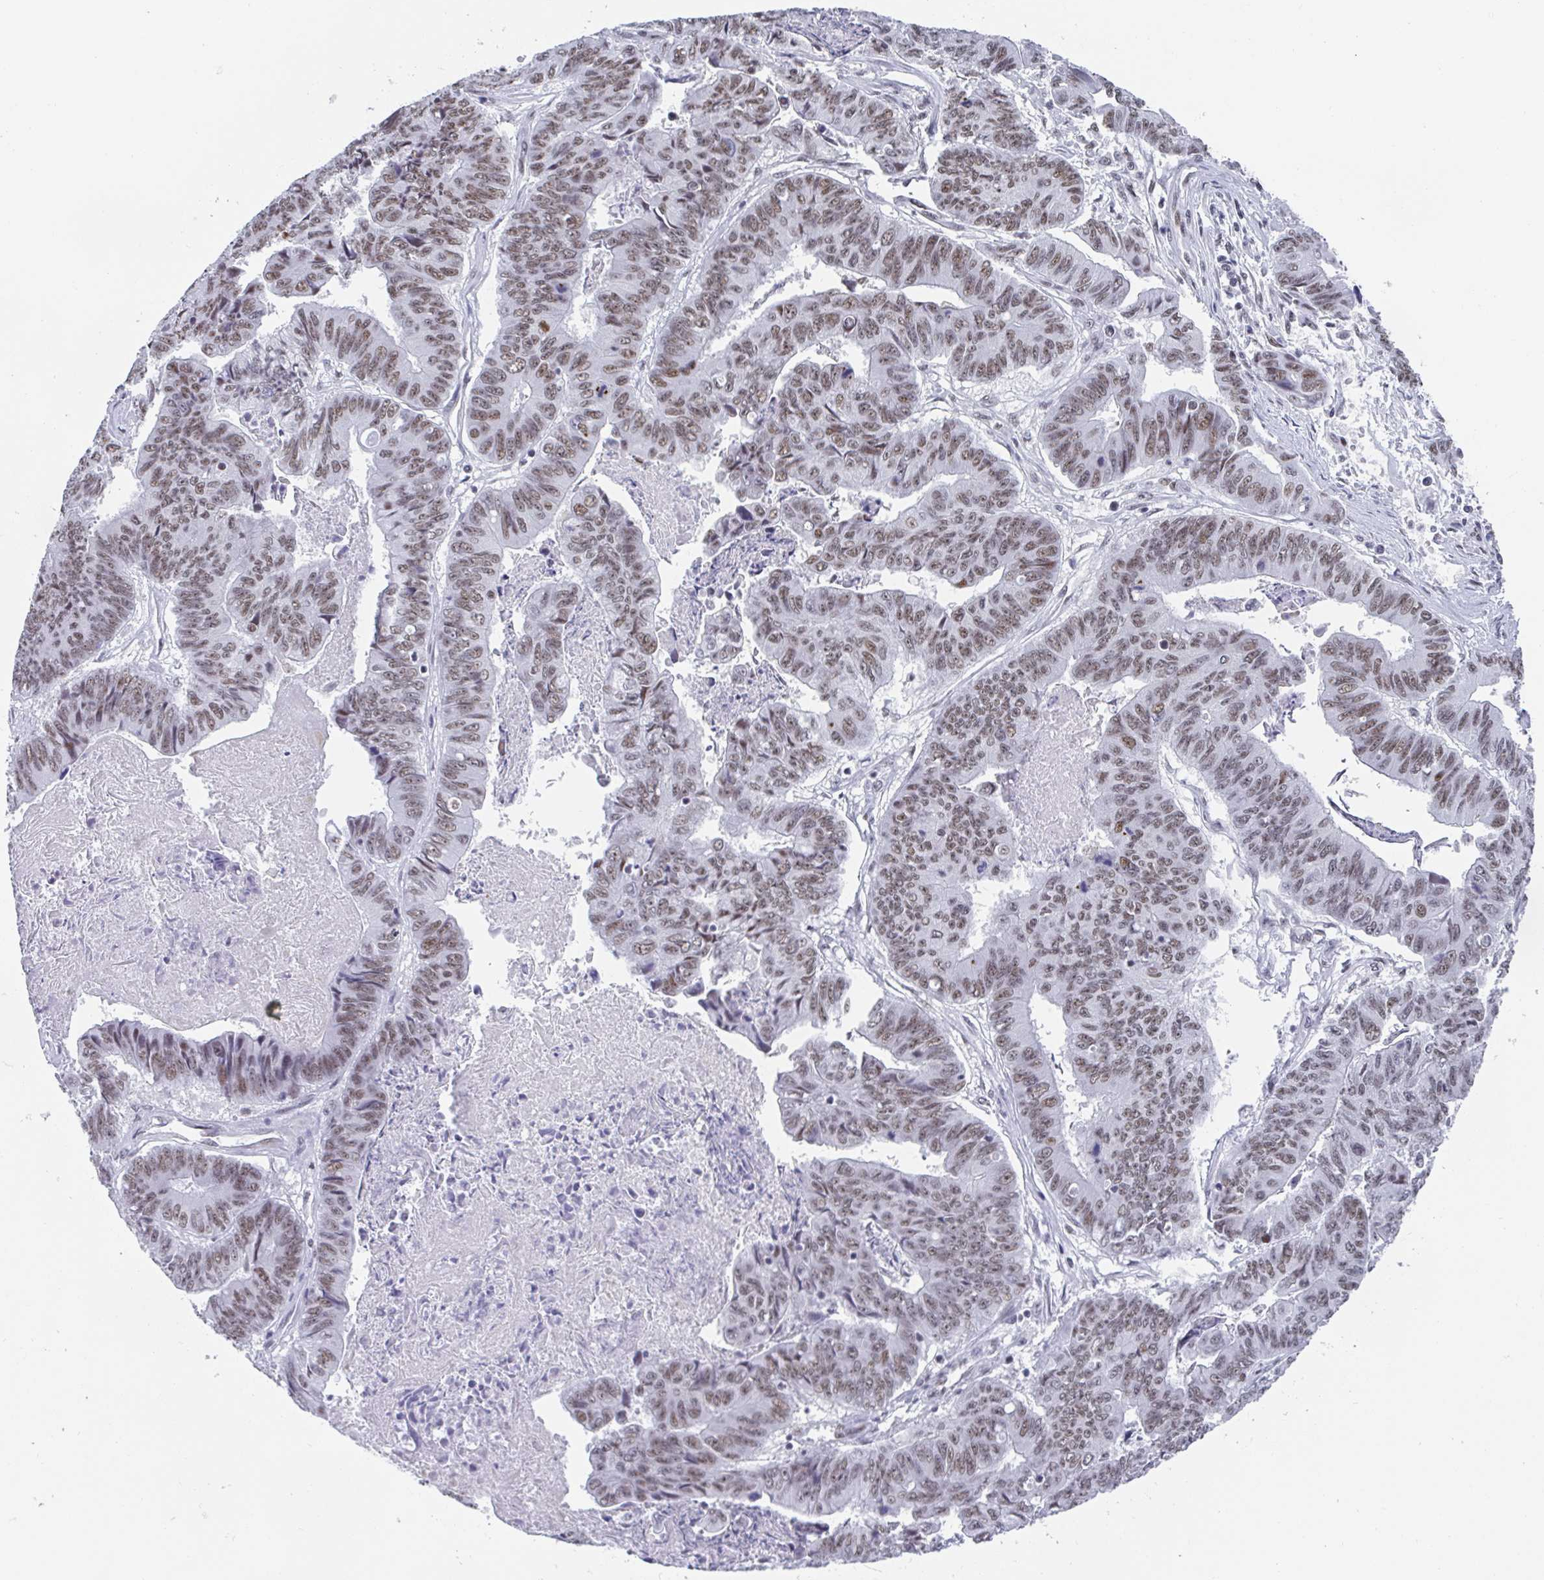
{"staining": {"intensity": "moderate", "quantity": ">75%", "location": "nuclear"}, "tissue": "stomach cancer", "cell_type": "Tumor cells", "image_type": "cancer", "snomed": [{"axis": "morphology", "description": "Adenocarcinoma, NOS"}, {"axis": "topography", "description": "Stomach, lower"}], "caption": "Protein expression analysis of human stomach adenocarcinoma reveals moderate nuclear expression in approximately >75% of tumor cells. (DAB IHC, brown staining for protein, blue staining for nuclei).", "gene": "SLC7A10", "patient": {"sex": "male", "age": 77}}